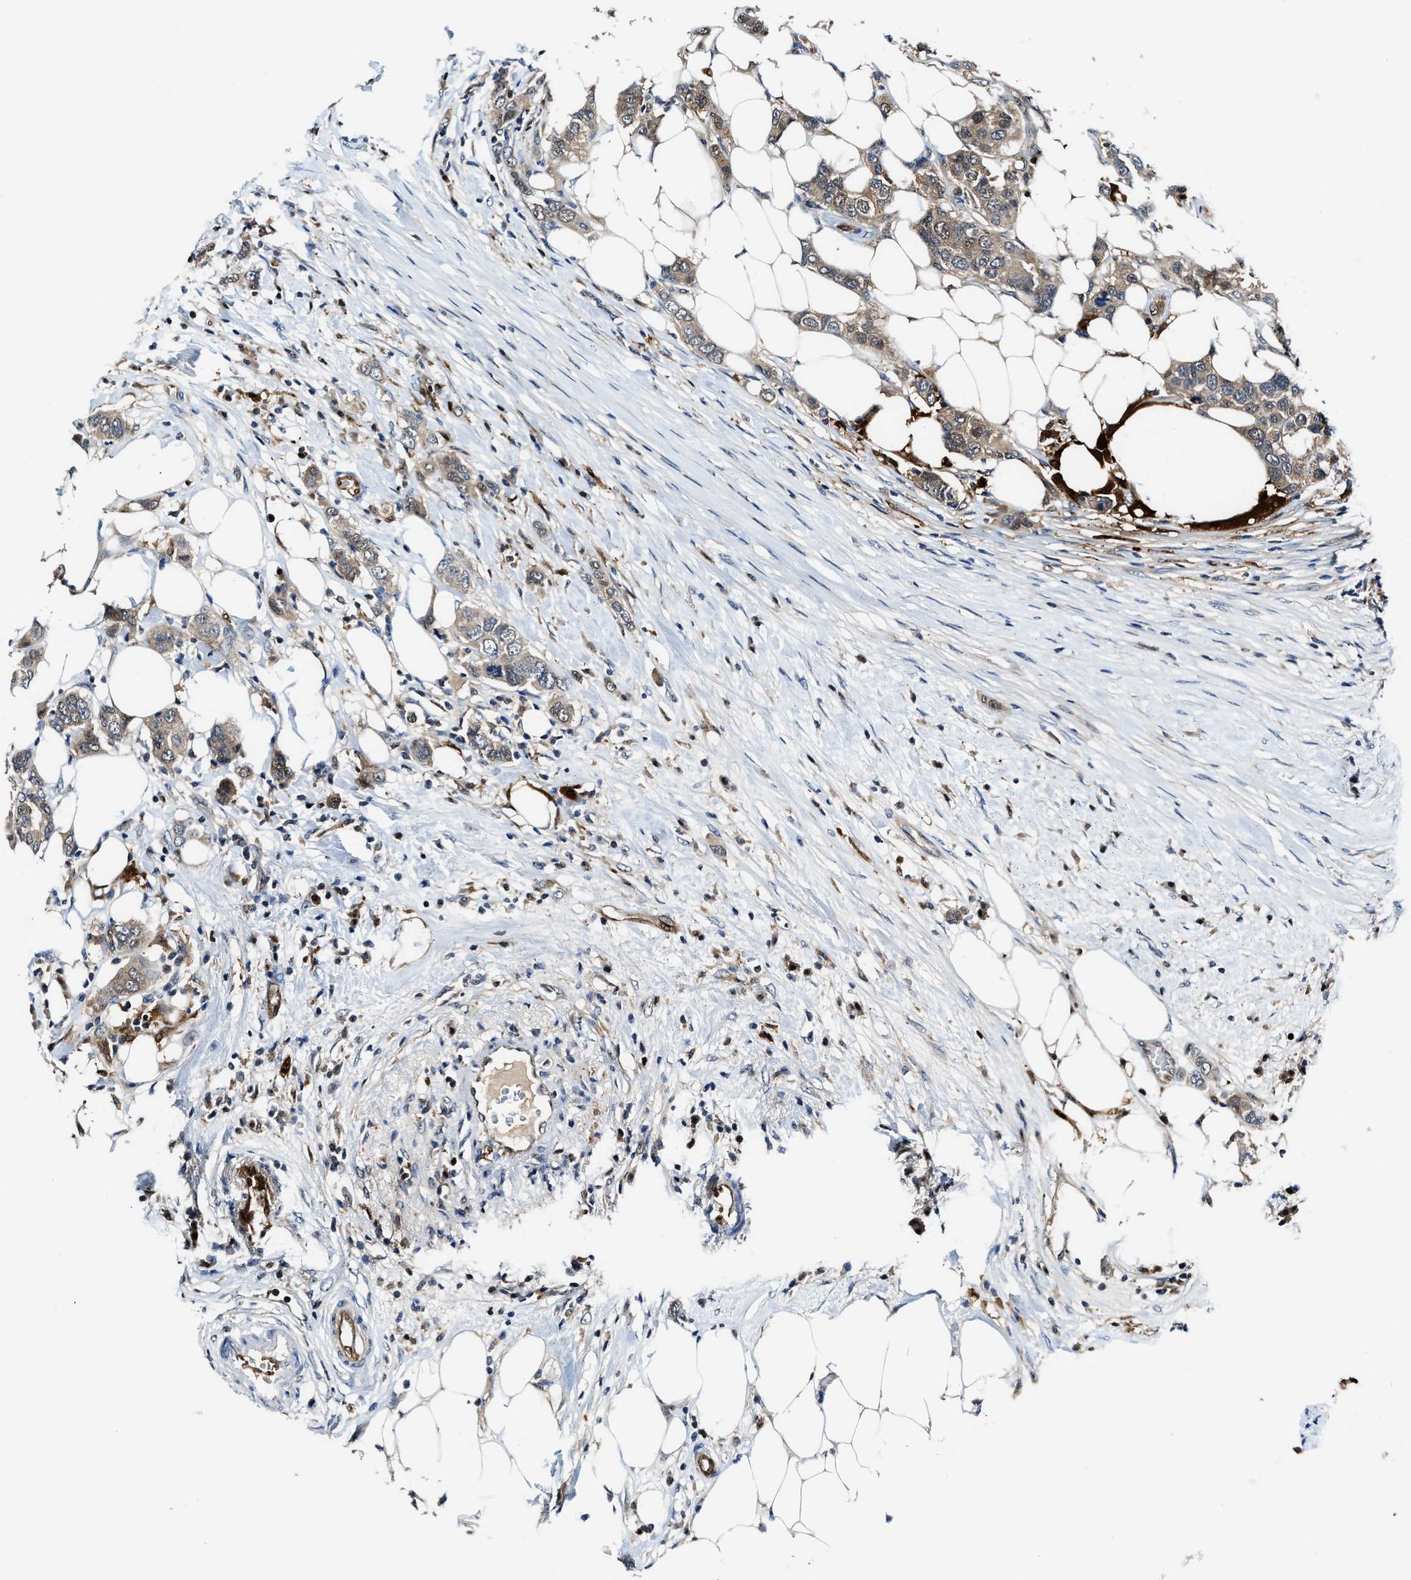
{"staining": {"intensity": "moderate", "quantity": ">75%", "location": "cytoplasmic/membranous,nuclear"}, "tissue": "breast cancer", "cell_type": "Tumor cells", "image_type": "cancer", "snomed": [{"axis": "morphology", "description": "Duct carcinoma"}, {"axis": "topography", "description": "Breast"}], "caption": "Human breast infiltrating ductal carcinoma stained with a protein marker demonstrates moderate staining in tumor cells.", "gene": "LTA4H", "patient": {"sex": "female", "age": 50}}